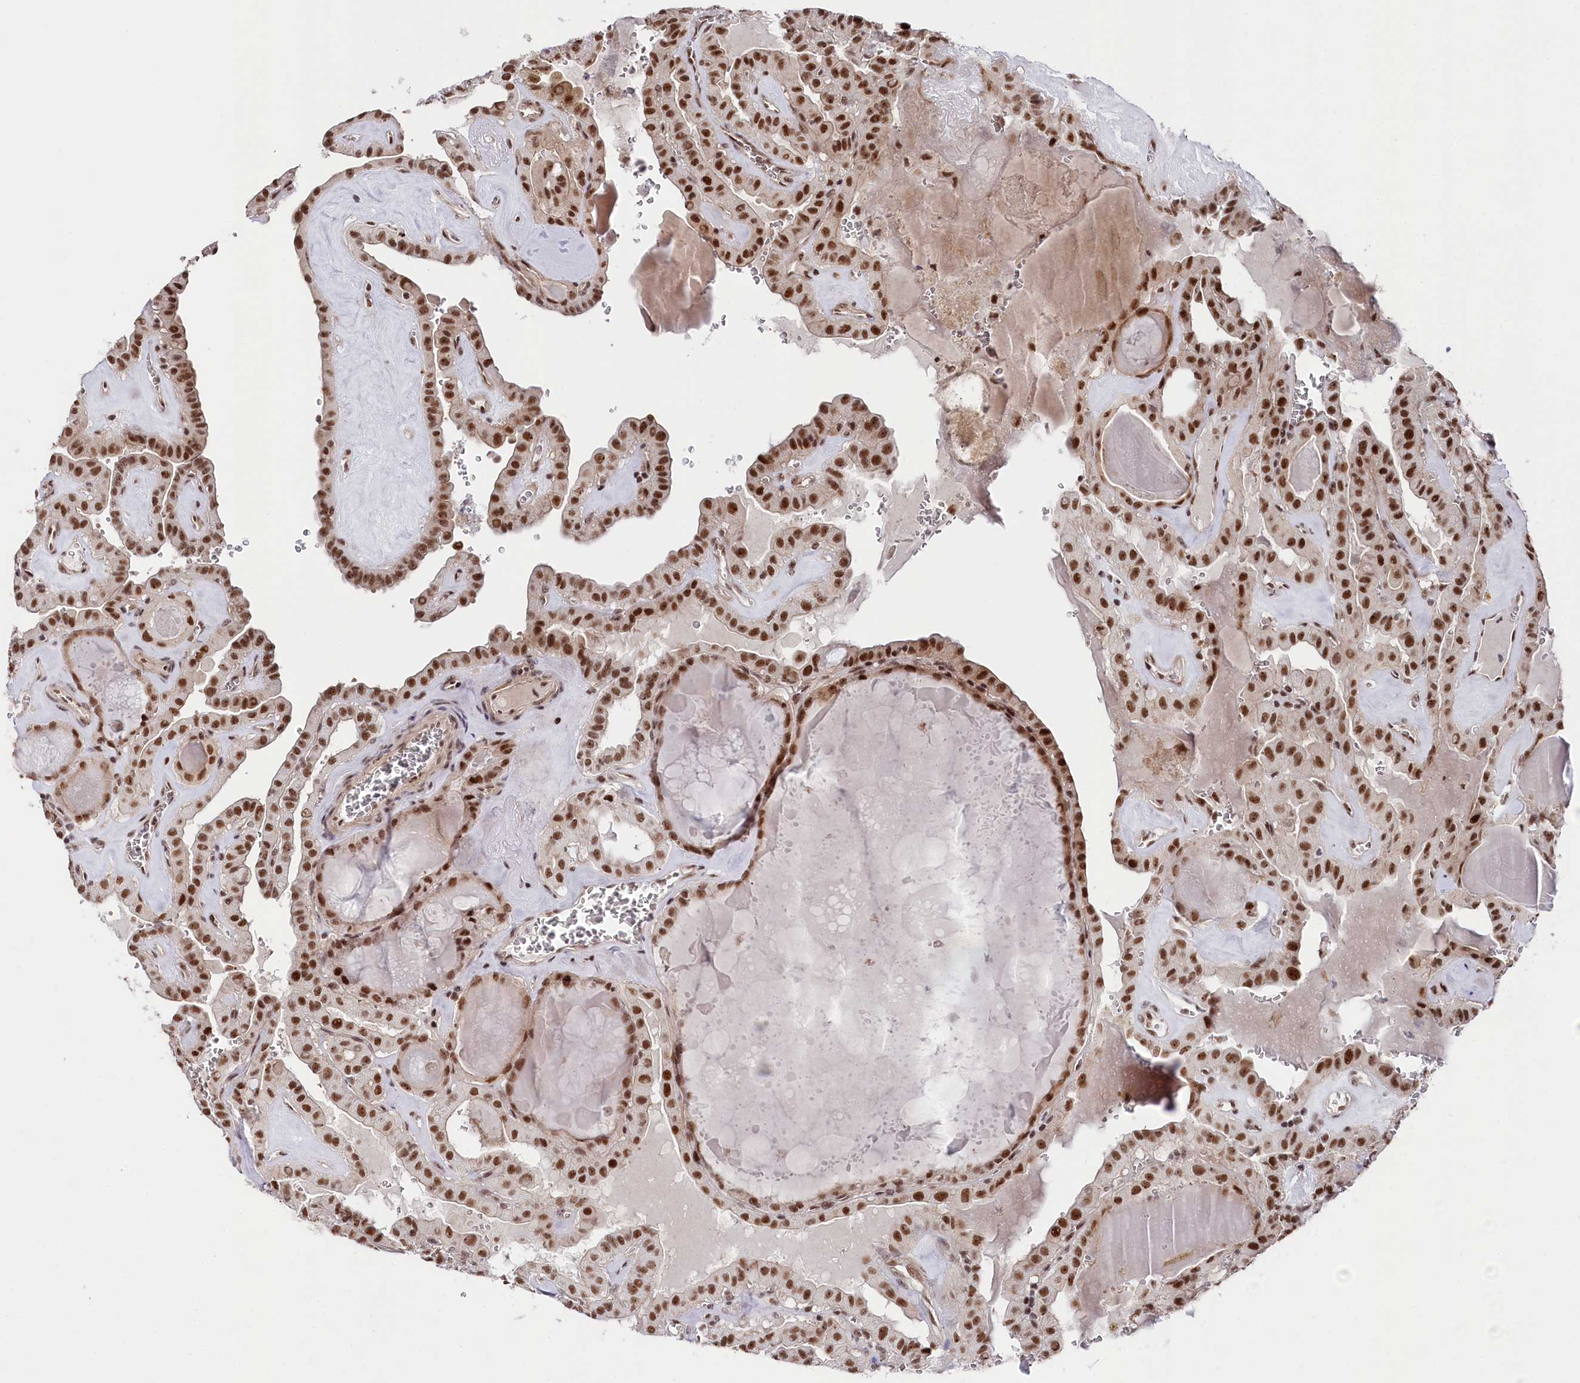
{"staining": {"intensity": "strong", "quantity": ">75%", "location": "nuclear"}, "tissue": "thyroid cancer", "cell_type": "Tumor cells", "image_type": "cancer", "snomed": [{"axis": "morphology", "description": "Papillary adenocarcinoma, NOS"}, {"axis": "topography", "description": "Thyroid gland"}], "caption": "Immunohistochemistry micrograph of human thyroid papillary adenocarcinoma stained for a protein (brown), which displays high levels of strong nuclear staining in about >75% of tumor cells.", "gene": "POLR2H", "patient": {"sex": "male", "age": 52}}